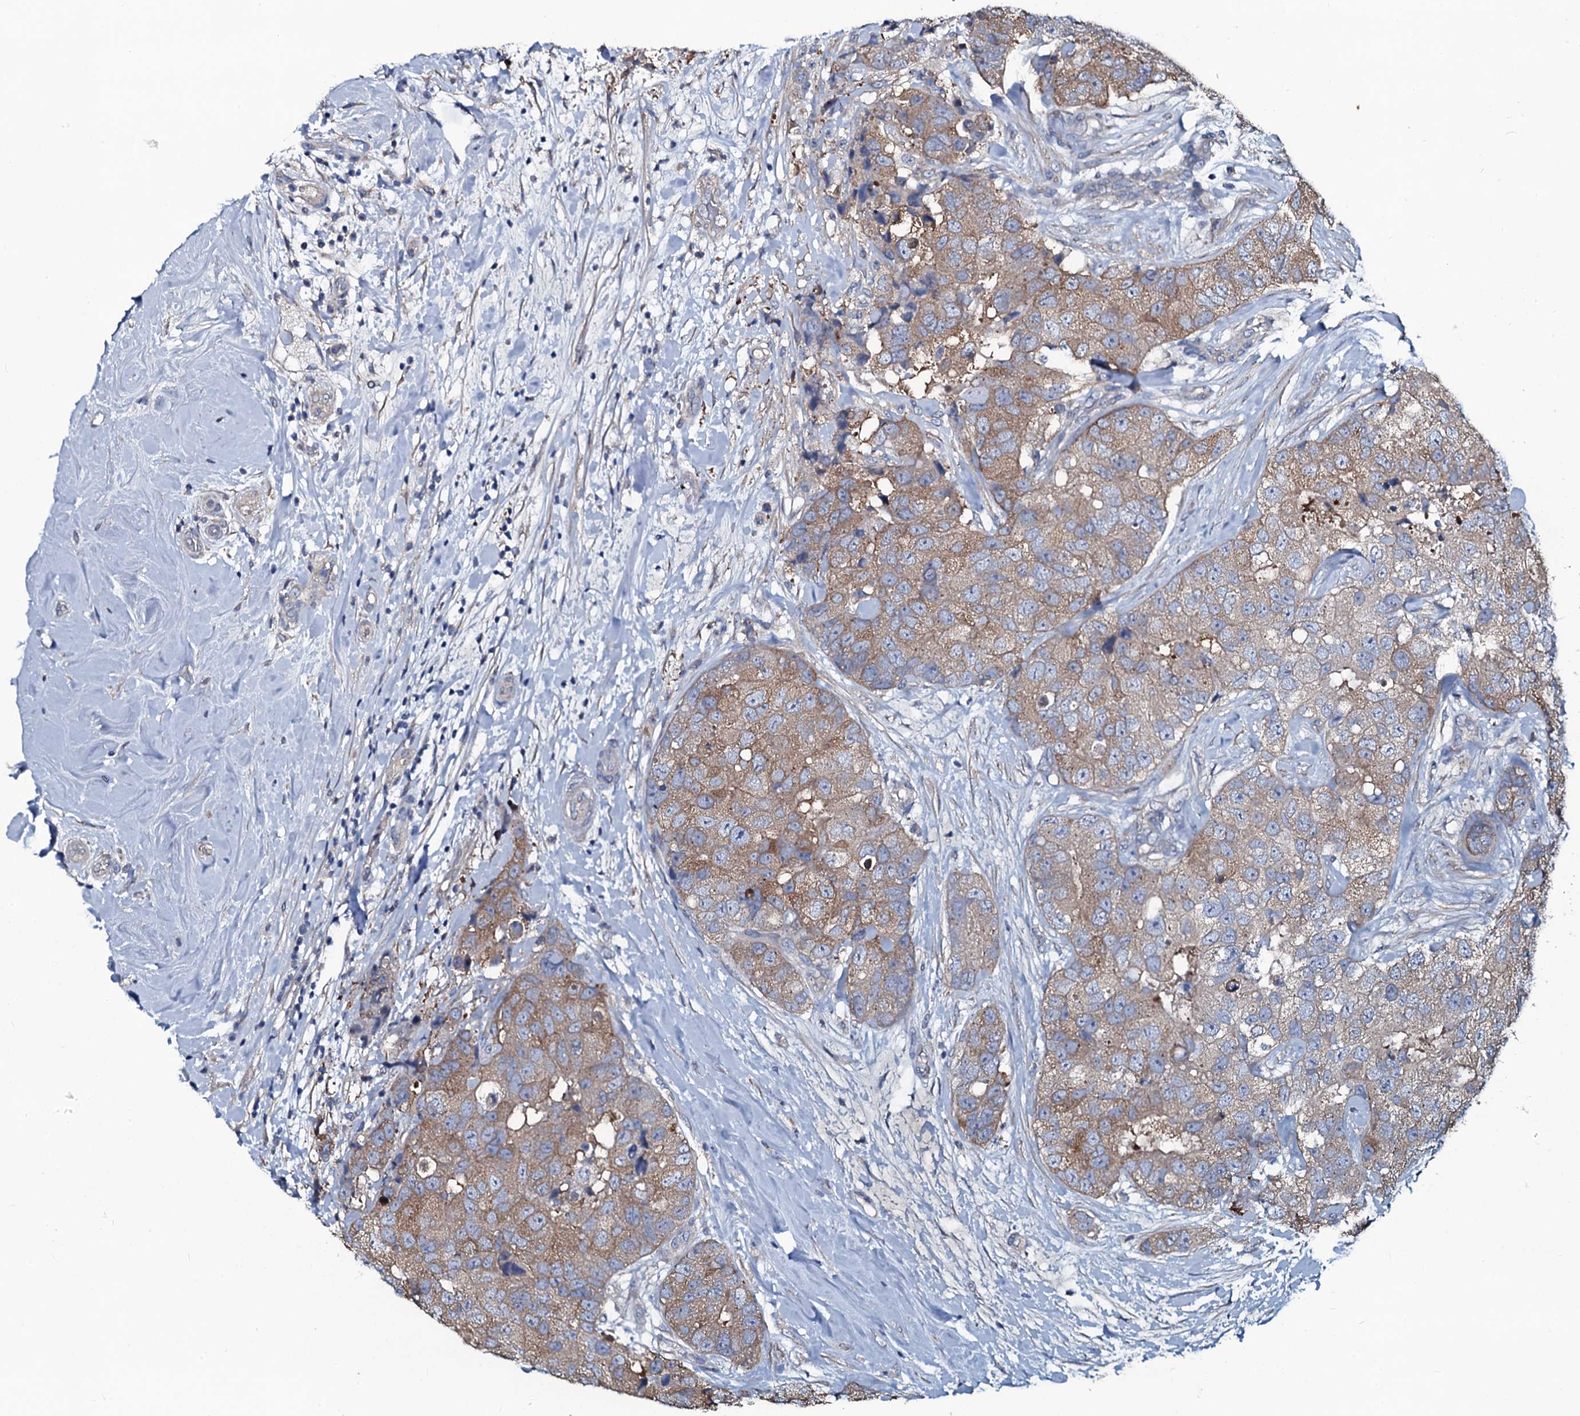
{"staining": {"intensity": "moderate", "quantity": ">75%", "location": "cytoplasmic/membranous"}, "tissue": "breast cancer", "cell_type": "Tumor cells", "image_type": "cancer", "snomed": [{"axis": "morphology", "description": "Duct carcinoma"}, {"axis": "topography", "description": "Breast"}], "caption": "This is an image of IHC staining of invasive ductal carcinoma (breast), which shows moderate positivity in the cytoplasmic/membranous of tumor cells.", "gene": "USPL1", "patient": {"sex": "female", "age": 62}}